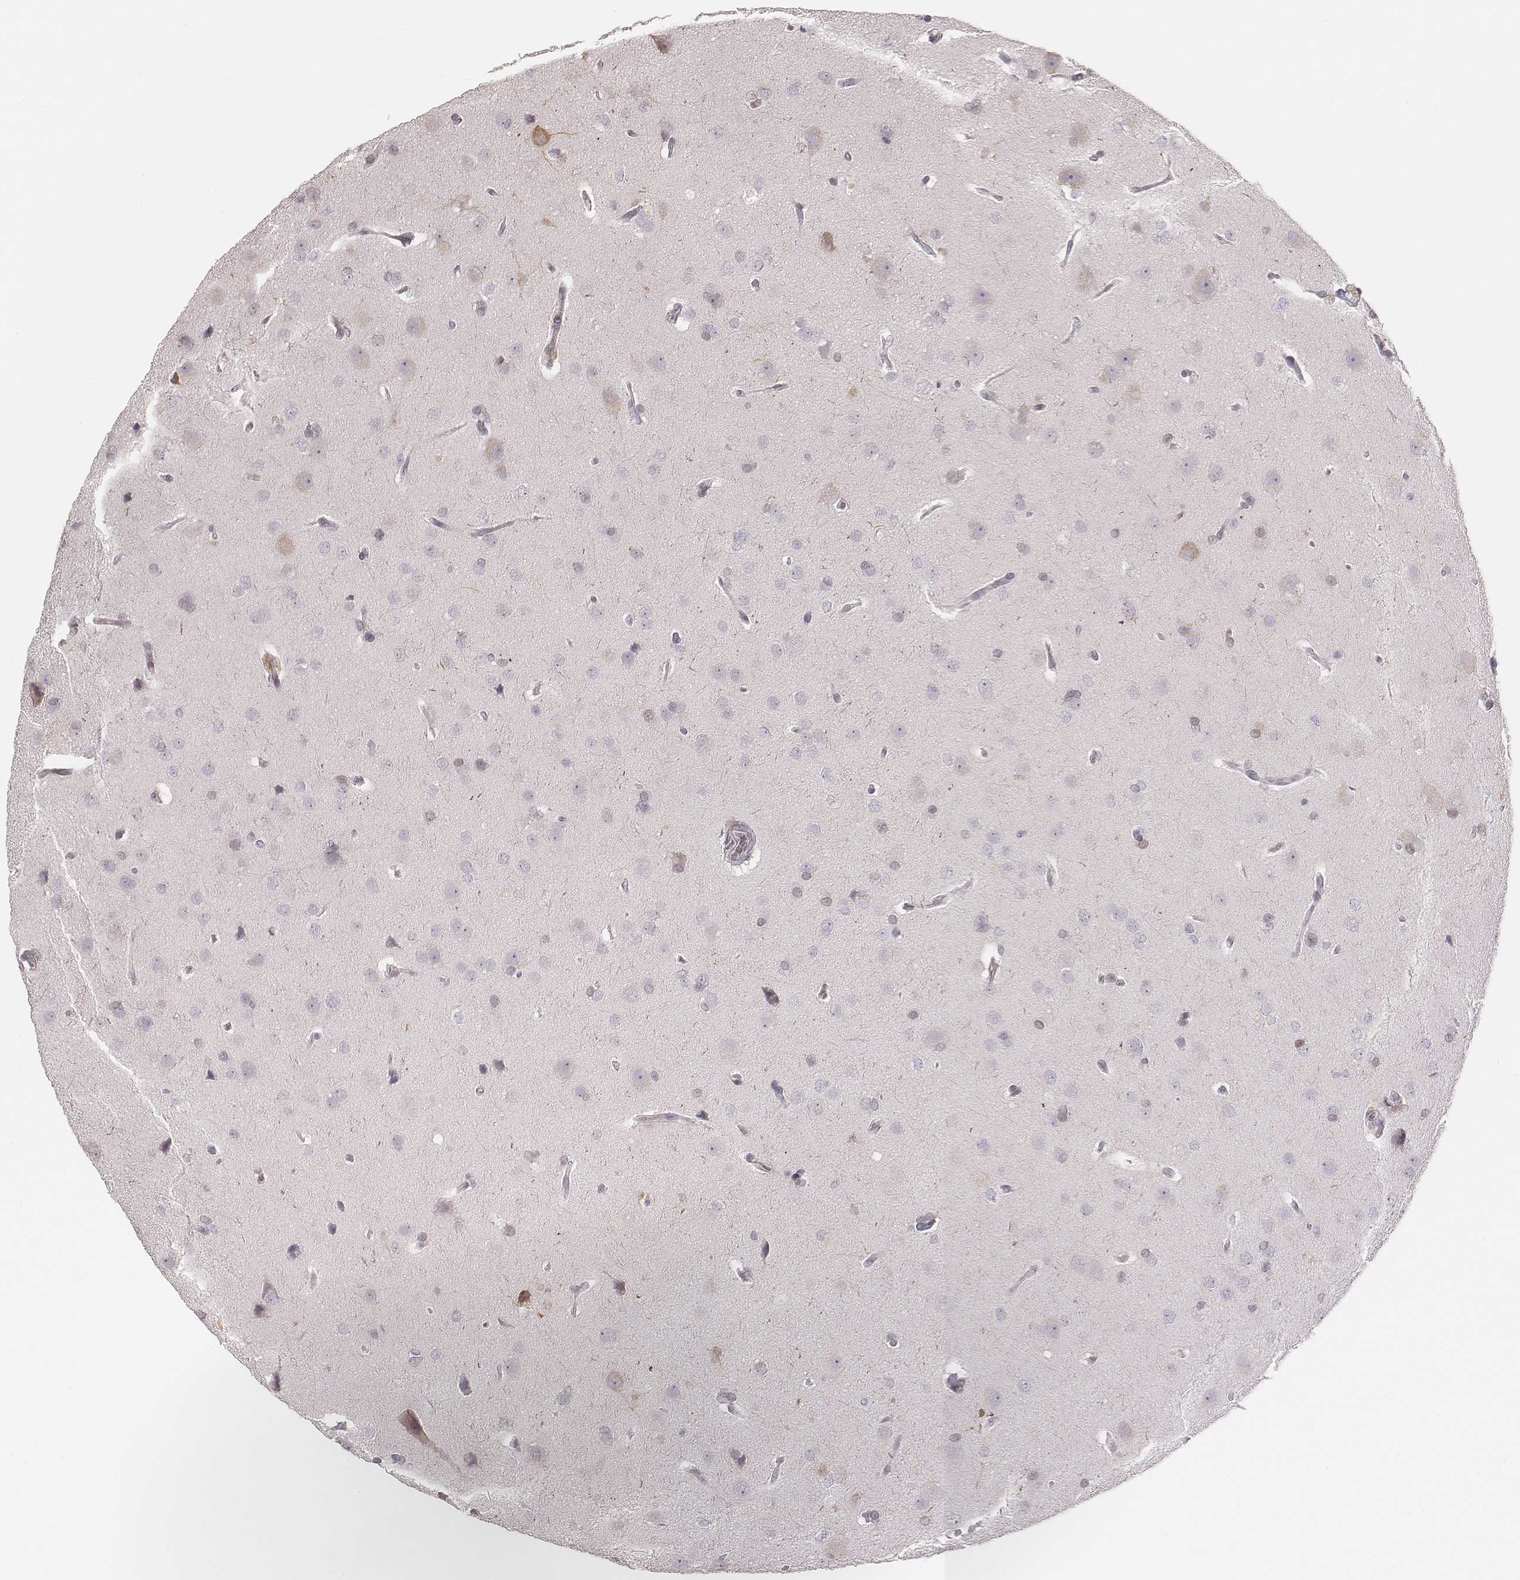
{"staining": {"intensity": "negative", "quantity": "none", "location": "none"}, "tissue": "glioma", "cell_type": "Tumor cells", "image_type": "cancer", "snomed": [{"axis": "morphology", "description": "Glioma, malignant, Low grade"}, {"axis": "topography", "description": "Brain"}], "caption": "DAB immunohistochemical staining of malignant glioma (low-grade) shows no significant staining in tumor cells.", "gene": "MSX1", "patient": {"sex": "female", "age": 54}}